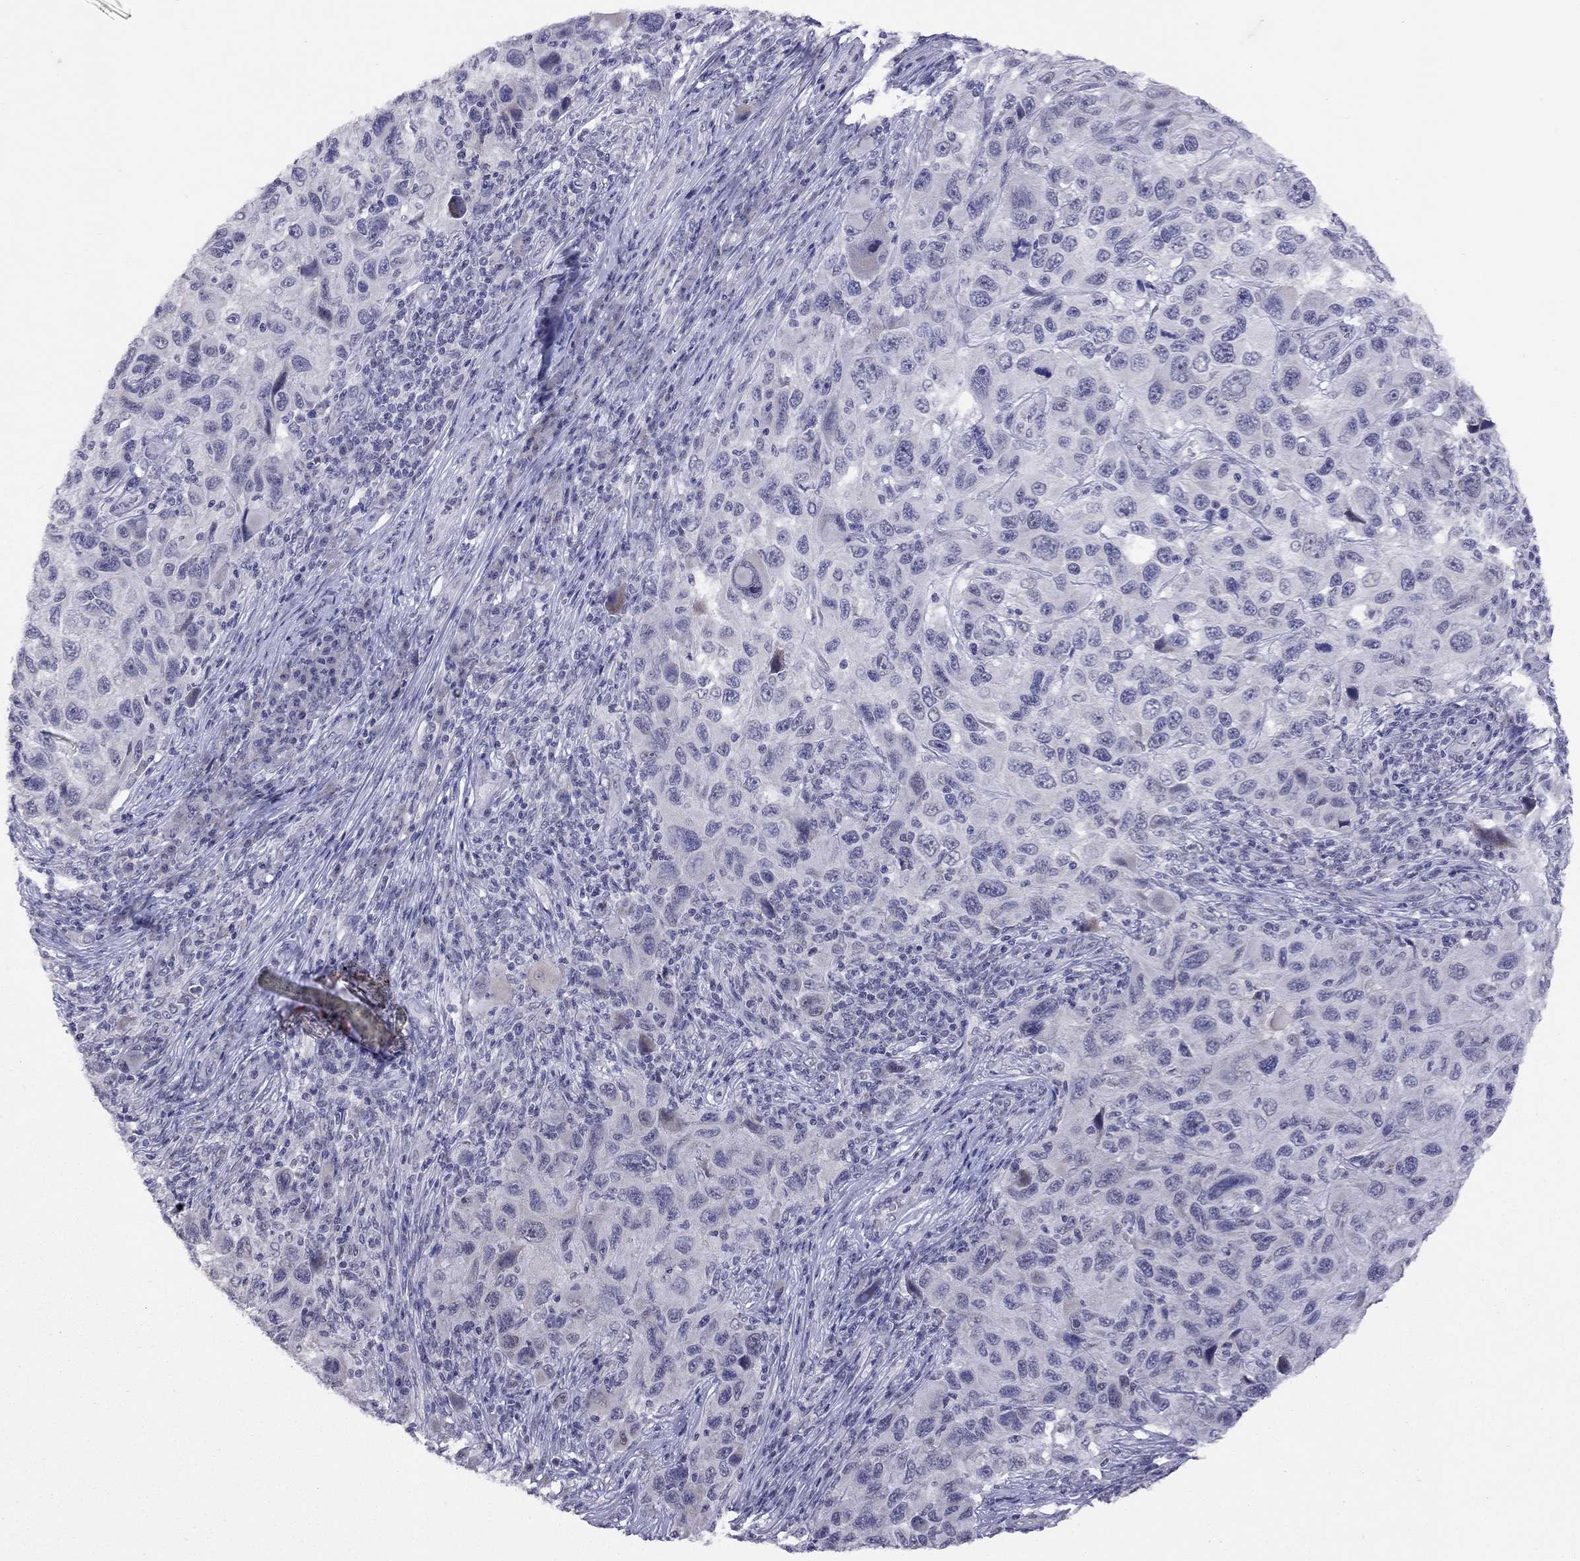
{"staining": {"intensity": "negative", "quantity": "none", "location": "none"}, "tissue": "melanoma", "cell_type": "Tumor cells", "image_type": "cancer", "snomed": [{"axis": "morphology", "description": "Malignant melanoma, NOS"}, {"axis": "topography", "description": "Skin"}], "caption": "This micrograph is of malignant melanoma stained with immunohistochemistry to label a protein in brown with the nuclei are counter-stained blue. There is no expression in tumor cells.", "gene": "HES5", "patient": {"sex": "male", "age": 53}}